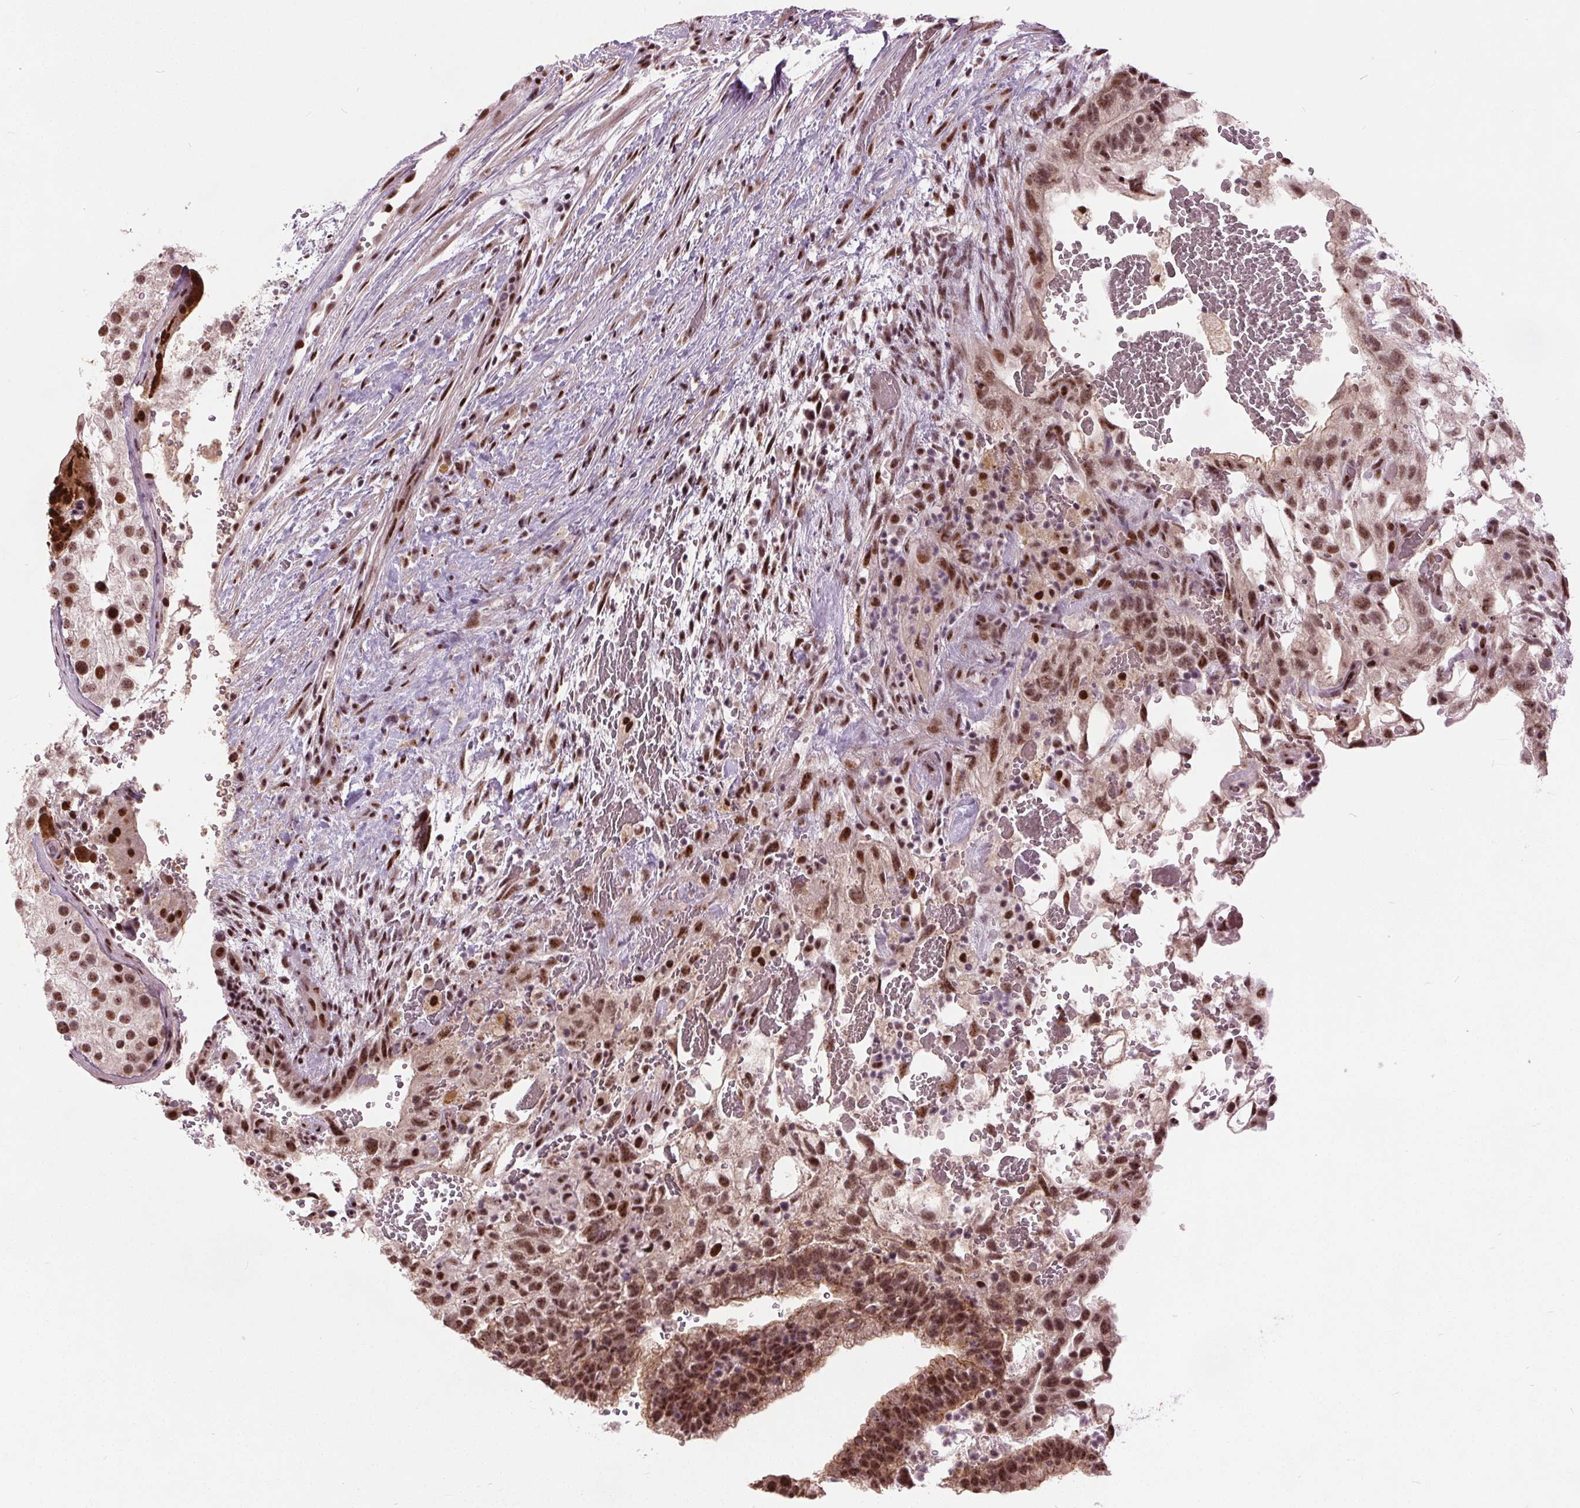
{"staining": {"intensity": "moderate", "quantity": ">75%", "location": "nuclear"}, "tissue": "testis cancer", "cell_type": "Tumor cells", "image_type": "cancer", "snomed": [{"axis": "morphology", "description": "Normal tissue, NOS"}, {"axis": "morphology", "description": "Carcinoma, Embryonal, NOS"}, {"axis": "topography", "description": "Testis"}], "caption": "There is medium levels of moderate nuclear staining in tumor cells of testis cancer, as demonstrated by immunohistochemical staining (brown color).", "gene": "TTC34", "patient": {"sex": "male", "age": 32}}